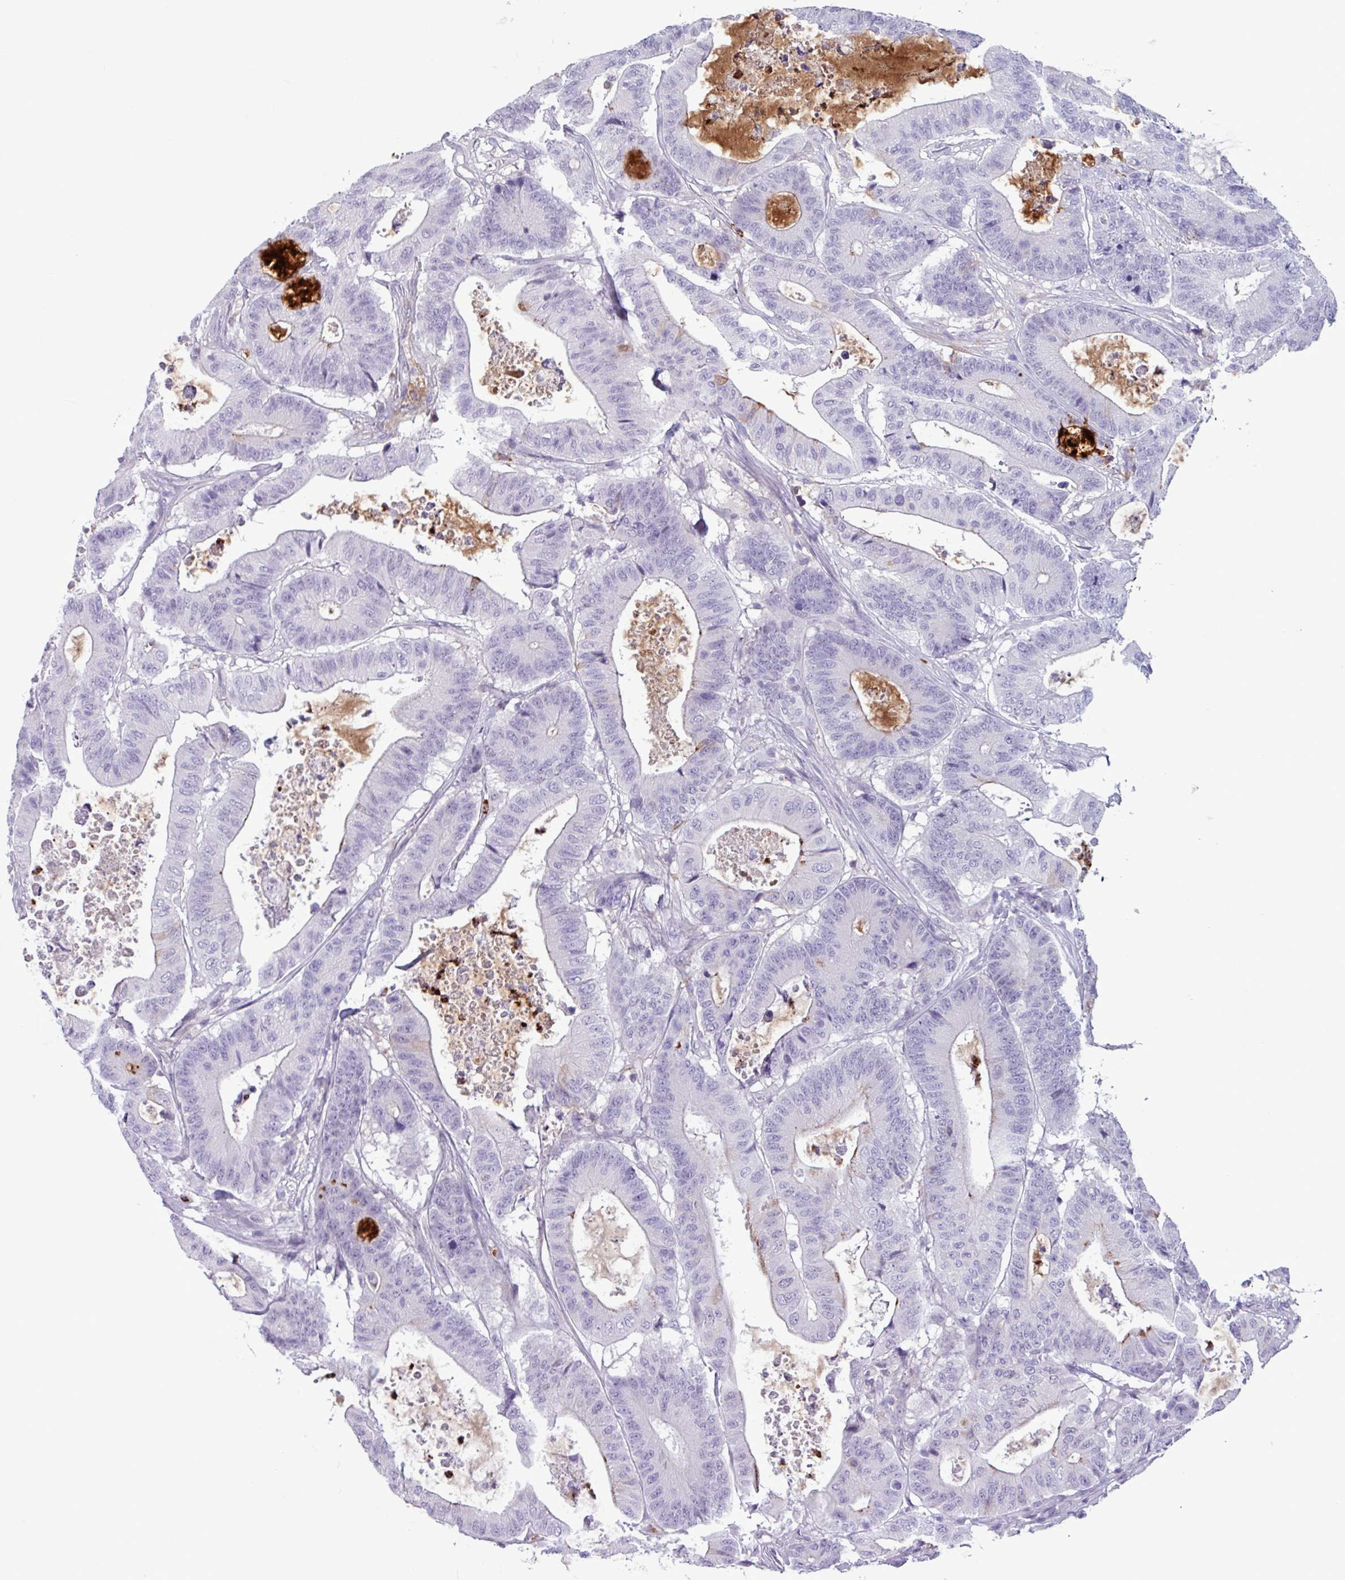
{"staining": {"intensity": "negative", "quantity": "none", "location": "none"}, "tissue": "colorectal cancer", "cell_type": "Tumor cells", "image_type": "cancer", "snomed": [{"axis": "morphology", "description": "Adenocarcinoma, NOS"}, {"axis": "topography", "description": "Colon"}], "caption": "A photomicrograph of human colorectal adenocarcinoma is negative for staining in tumor cells. (Stains: DAB immunohistochemistry (IHC) with hematoxylin counter stain, Microscopy: brightfield microscopy at high magnification).", "gene": "TMEM178A", "patient": {"sex": "female", "age": 84}}